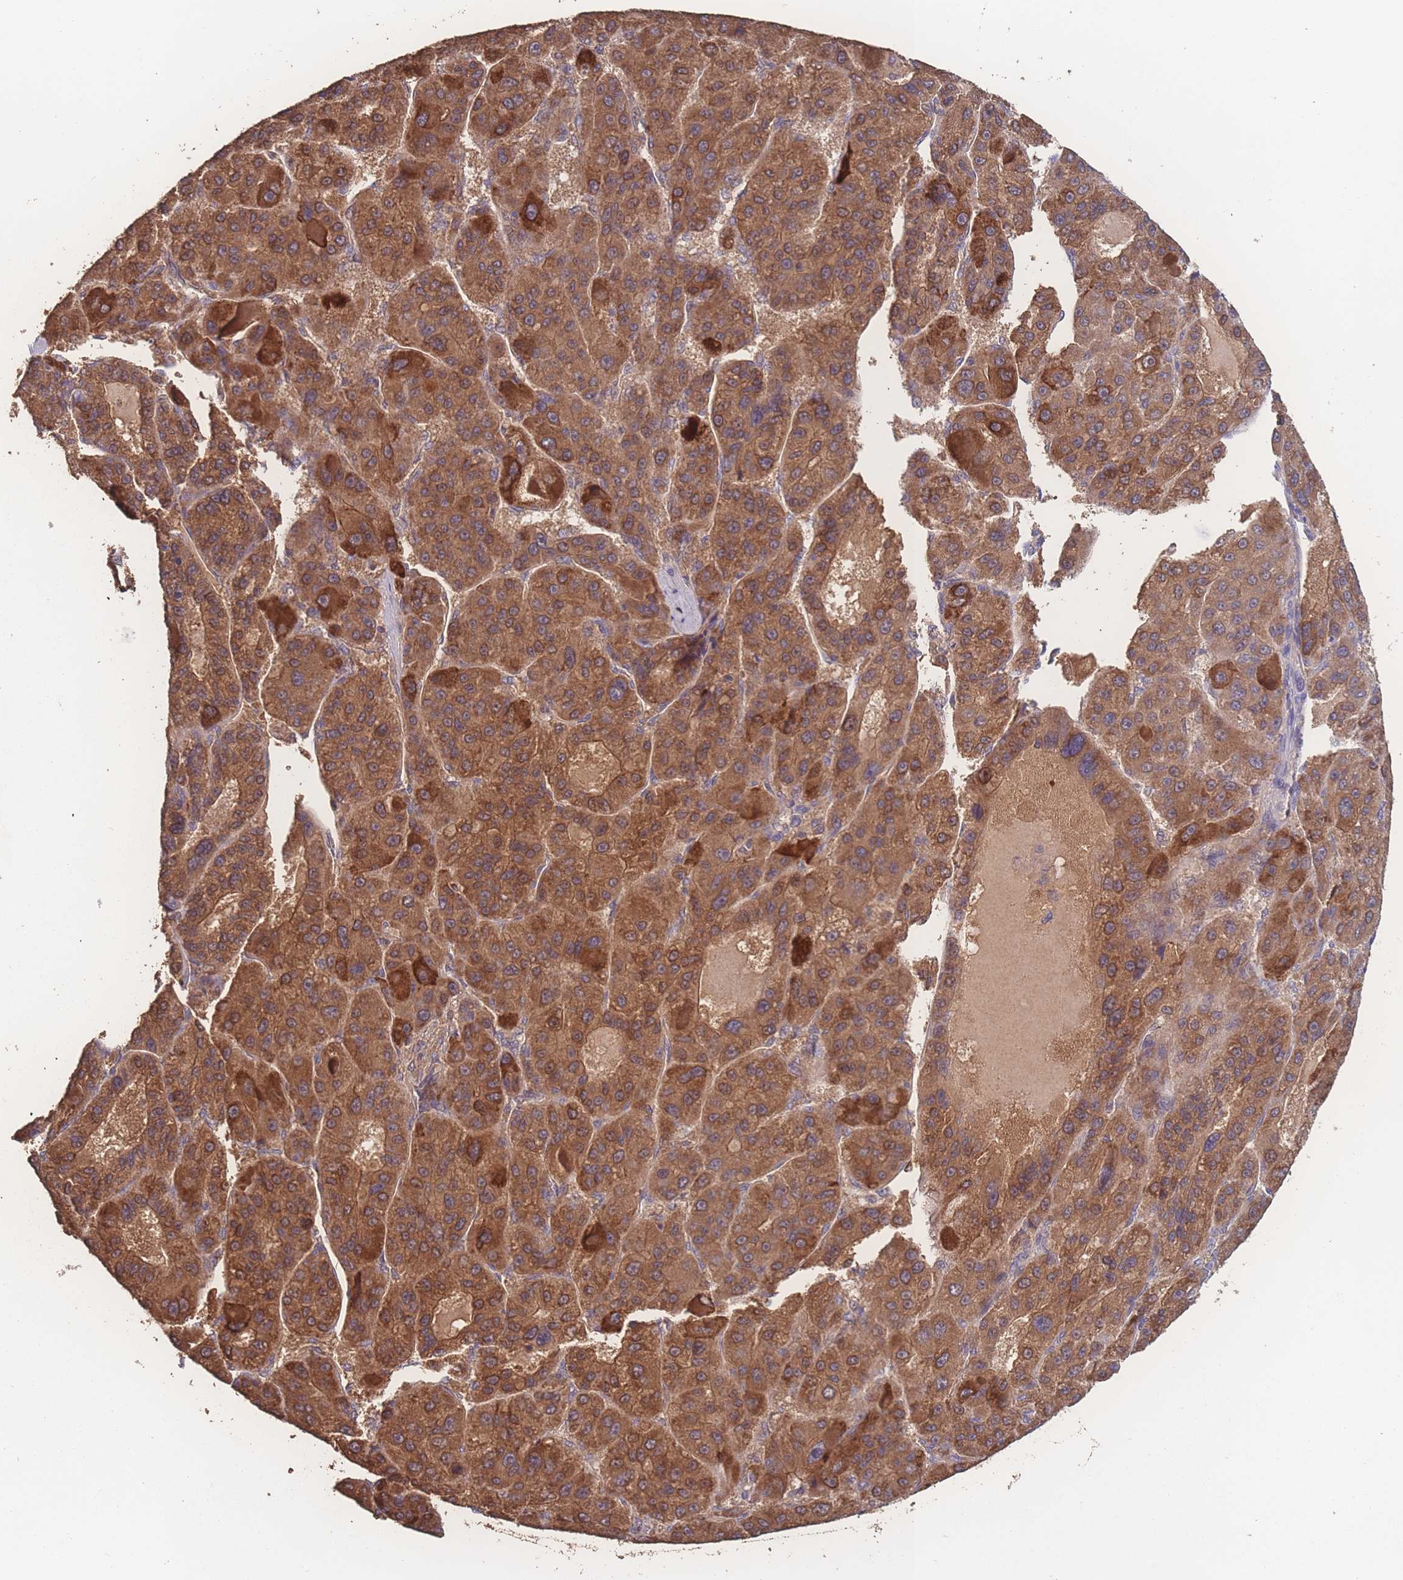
{"staining": {"intensity": "strong", "quantity": ">75%", "location": "cytoplasmic/membranous"}, "tissue": "liver cancer", "cell_type": "Tumor cells", "image_type": "cancer", "snomed": [{"axis": "morphology", "description": "Carcinoma, Hepatocellular, NOS"}, {"axis": "topography", "description": "Liver"}], "caption": "Immunohistochemical staining of liver cancer exhibits high levels of strong cytoplasmic/membranous positivity in approximately >75% of tumor cells. (brown staining indicates protein expression, while blue staining denotes nuclei).", "gene": "ATXN10", "patient": {"sex": "male", "age": 76}}